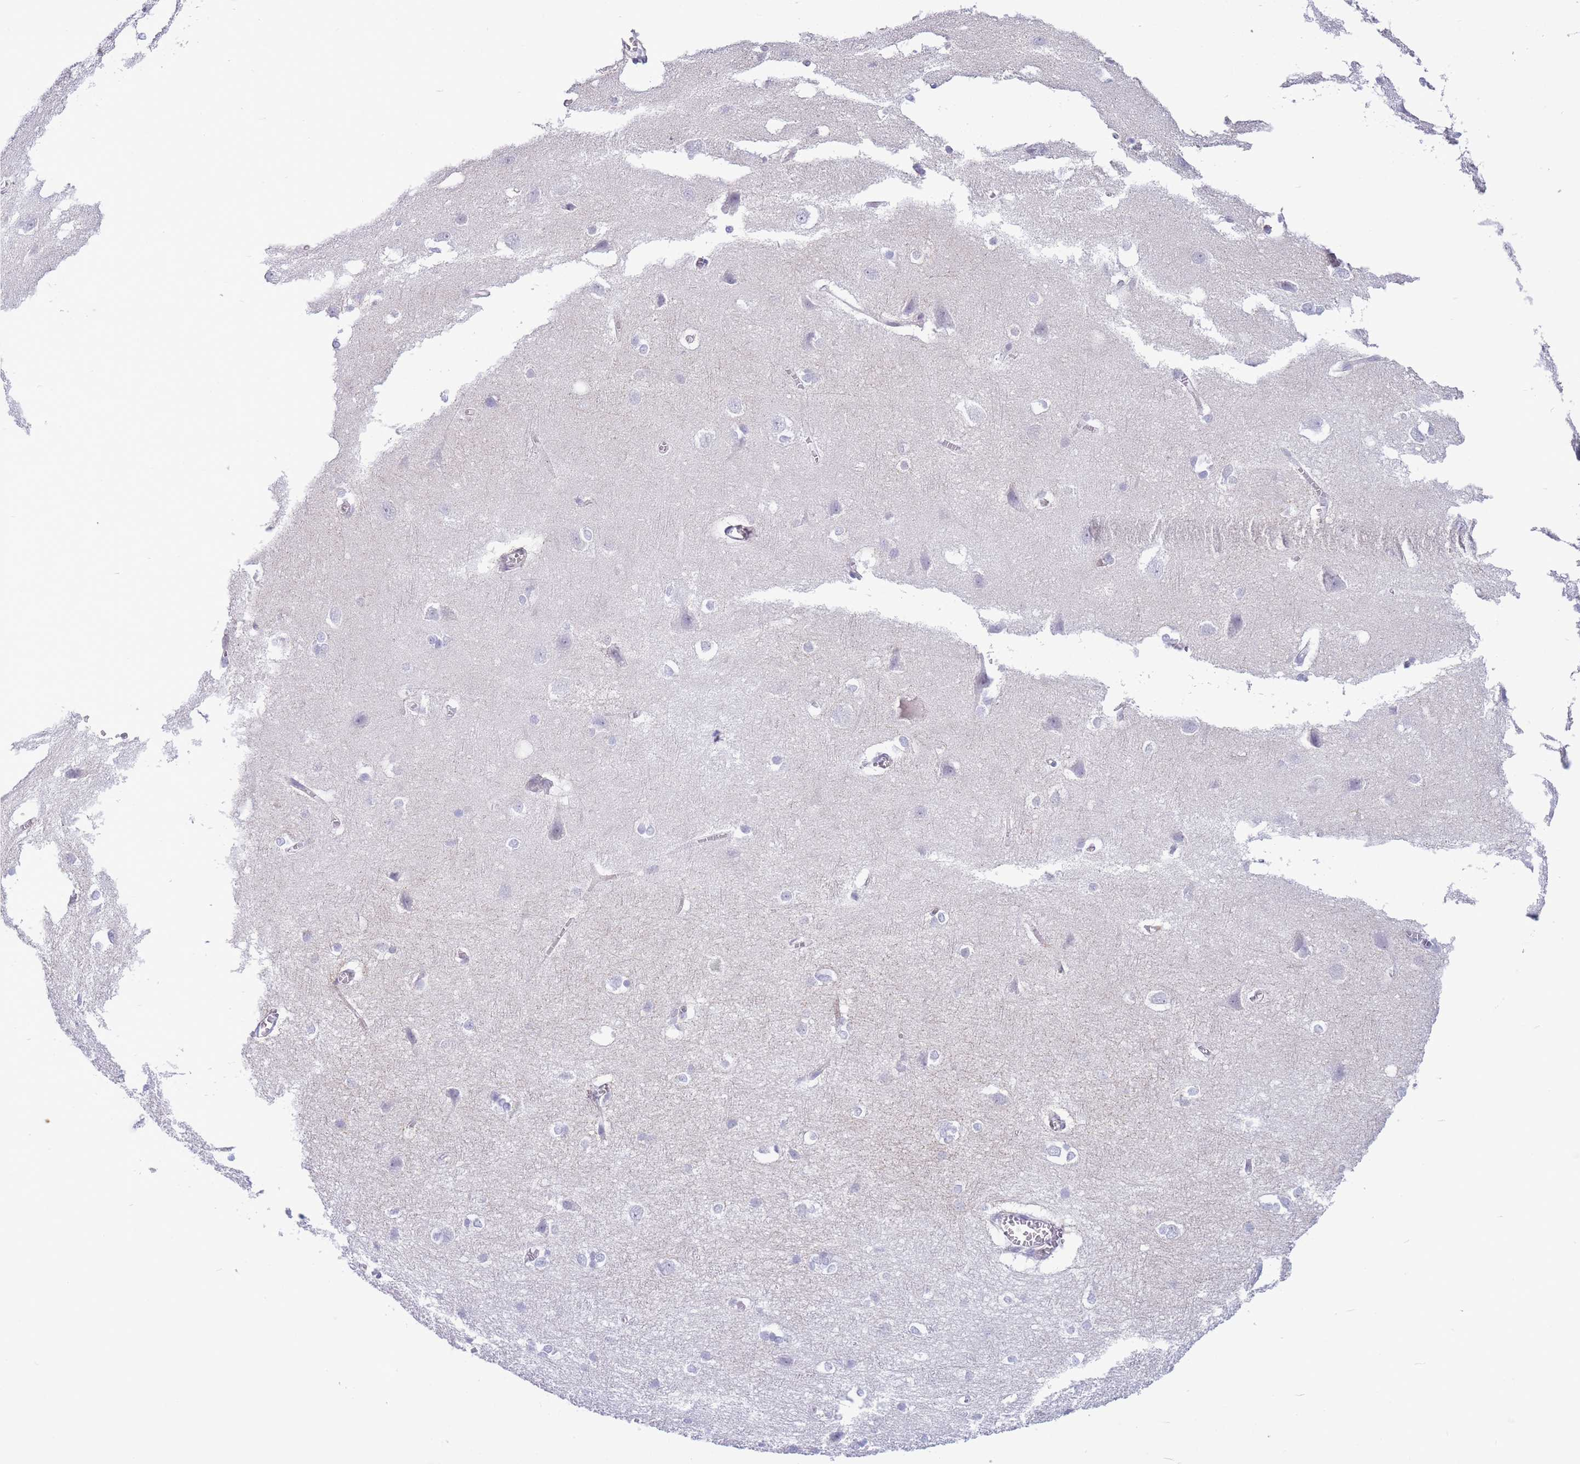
{"staining": {"intensity": "negative", "quantity": "none", "location": "none"}, "tissue": "cerebral cortex", "cell_type": "Endothelial cells", "image_type": "normal", "snomed": [{"axis": "morphology", "description": "Normal tissue, NOS"}, {"axis": "topography", "description": "Cerebral cortex"}], "caption": "Protein analysis of benign cerebral cortex reveals no significant positivity in endothelial cells. (DAB (3,3'-diaminobenzidine) IHC, high magnification).", "gene": "ASAP3", "patient": {"sex": "male", "age": 37}}